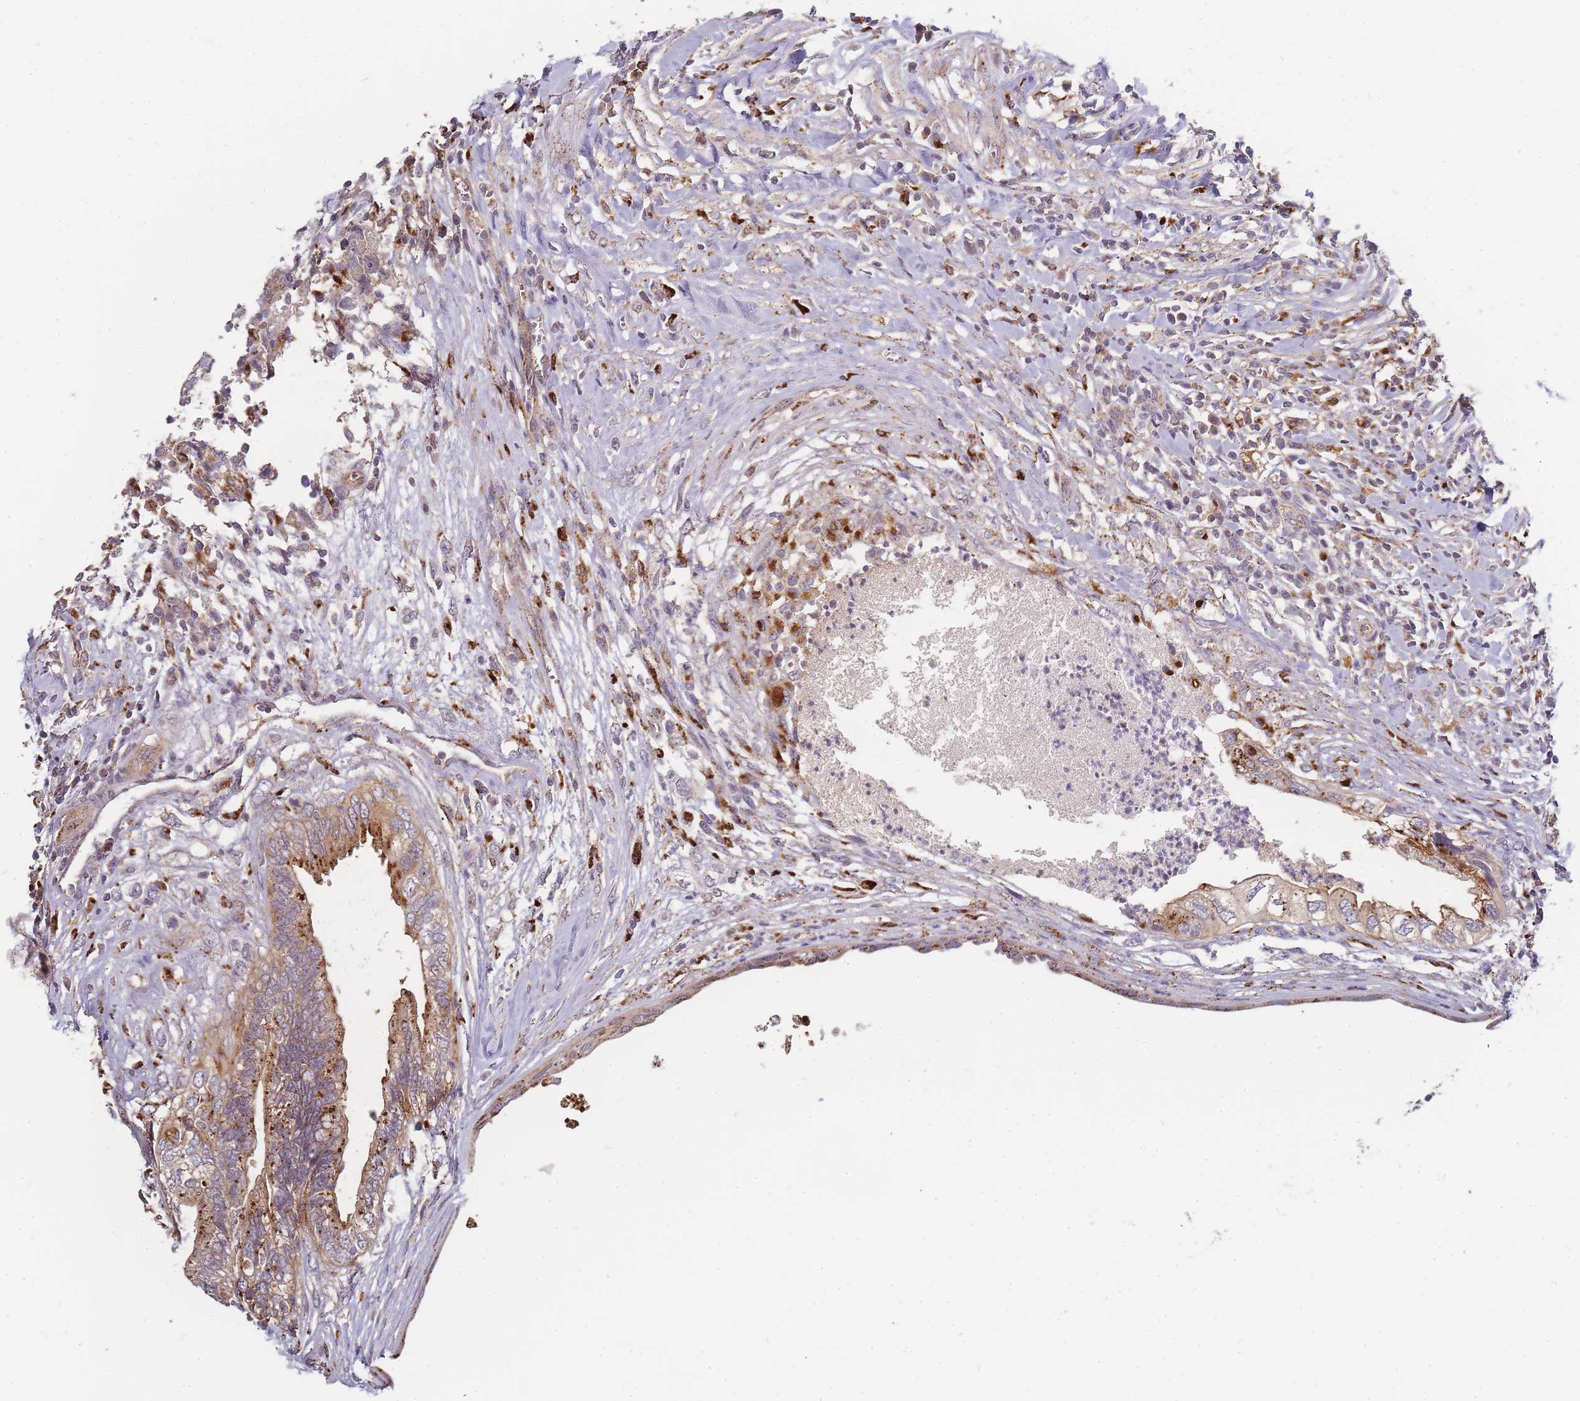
{"staining": {"intensity": "moderate", "quantity": ">75%", "location": "cytoplasmic/membranous"}, "tissue": "testis cancer", "cell_type": "Tumor cells", "image_type": "cancer", "snomed": [{"axis": "morphology", "description": "Seminoma, NOS"}, {"axis": "morphology", "description": "Carcinoma, Embryonal, NOS"}, {"axis": "topography", "description": "Testis"}], "caption": "Immunohistochemistry (DAB) staining of human testis cancer displays moderate cytoplasmic/membranous protein positivity in about >75% of tumor cells. Using DAB (brown) and hematoxylin (blue) stains, captured at high magnification using brightfield microscopy.", "gene": "ATG5", "patient": {"sex": "male", "age": 29}}